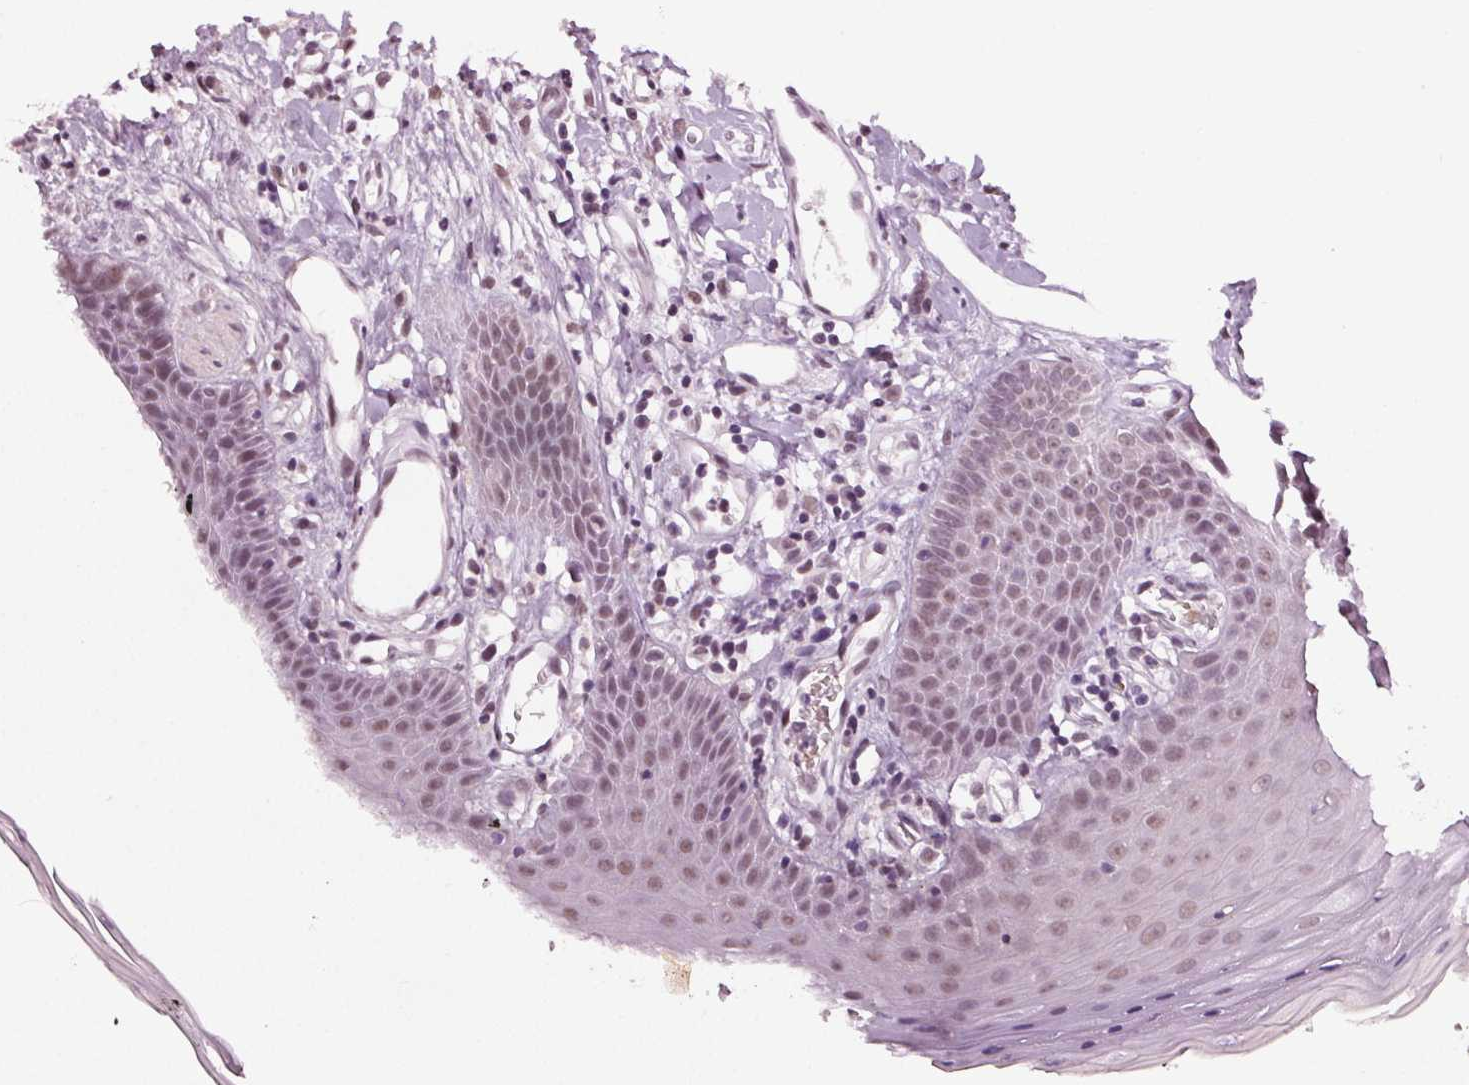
{"staining": {"intensity": "weak", "quantity": ">75%", "location": "nuclear"}, "tissue": "oral mucosa", "cell_type": "Squamous epithelial cells", "image_type": "normal", "snomed": [{"axis": "morphology", "description": "Normal tissue, NOS"}, {"axis": "topography", "description": "Oral tissue"}, {"axis": "topography", "description": "Tounge, NOS"}], "caption": "Immunohistochemistry (DAB (3,3'-diaminobenzidine)) staining of unremarkable human oral mucosa reveals weak nuclear protein positivity in approximately >75% of squamous epithelial cells. The staining was performed using DAB, with brown indicating positive protein expression. Nuclei are stained blue with hematoxylin.", "gene": "IWS1", "patient": {"sex": "female", "age": 59}}